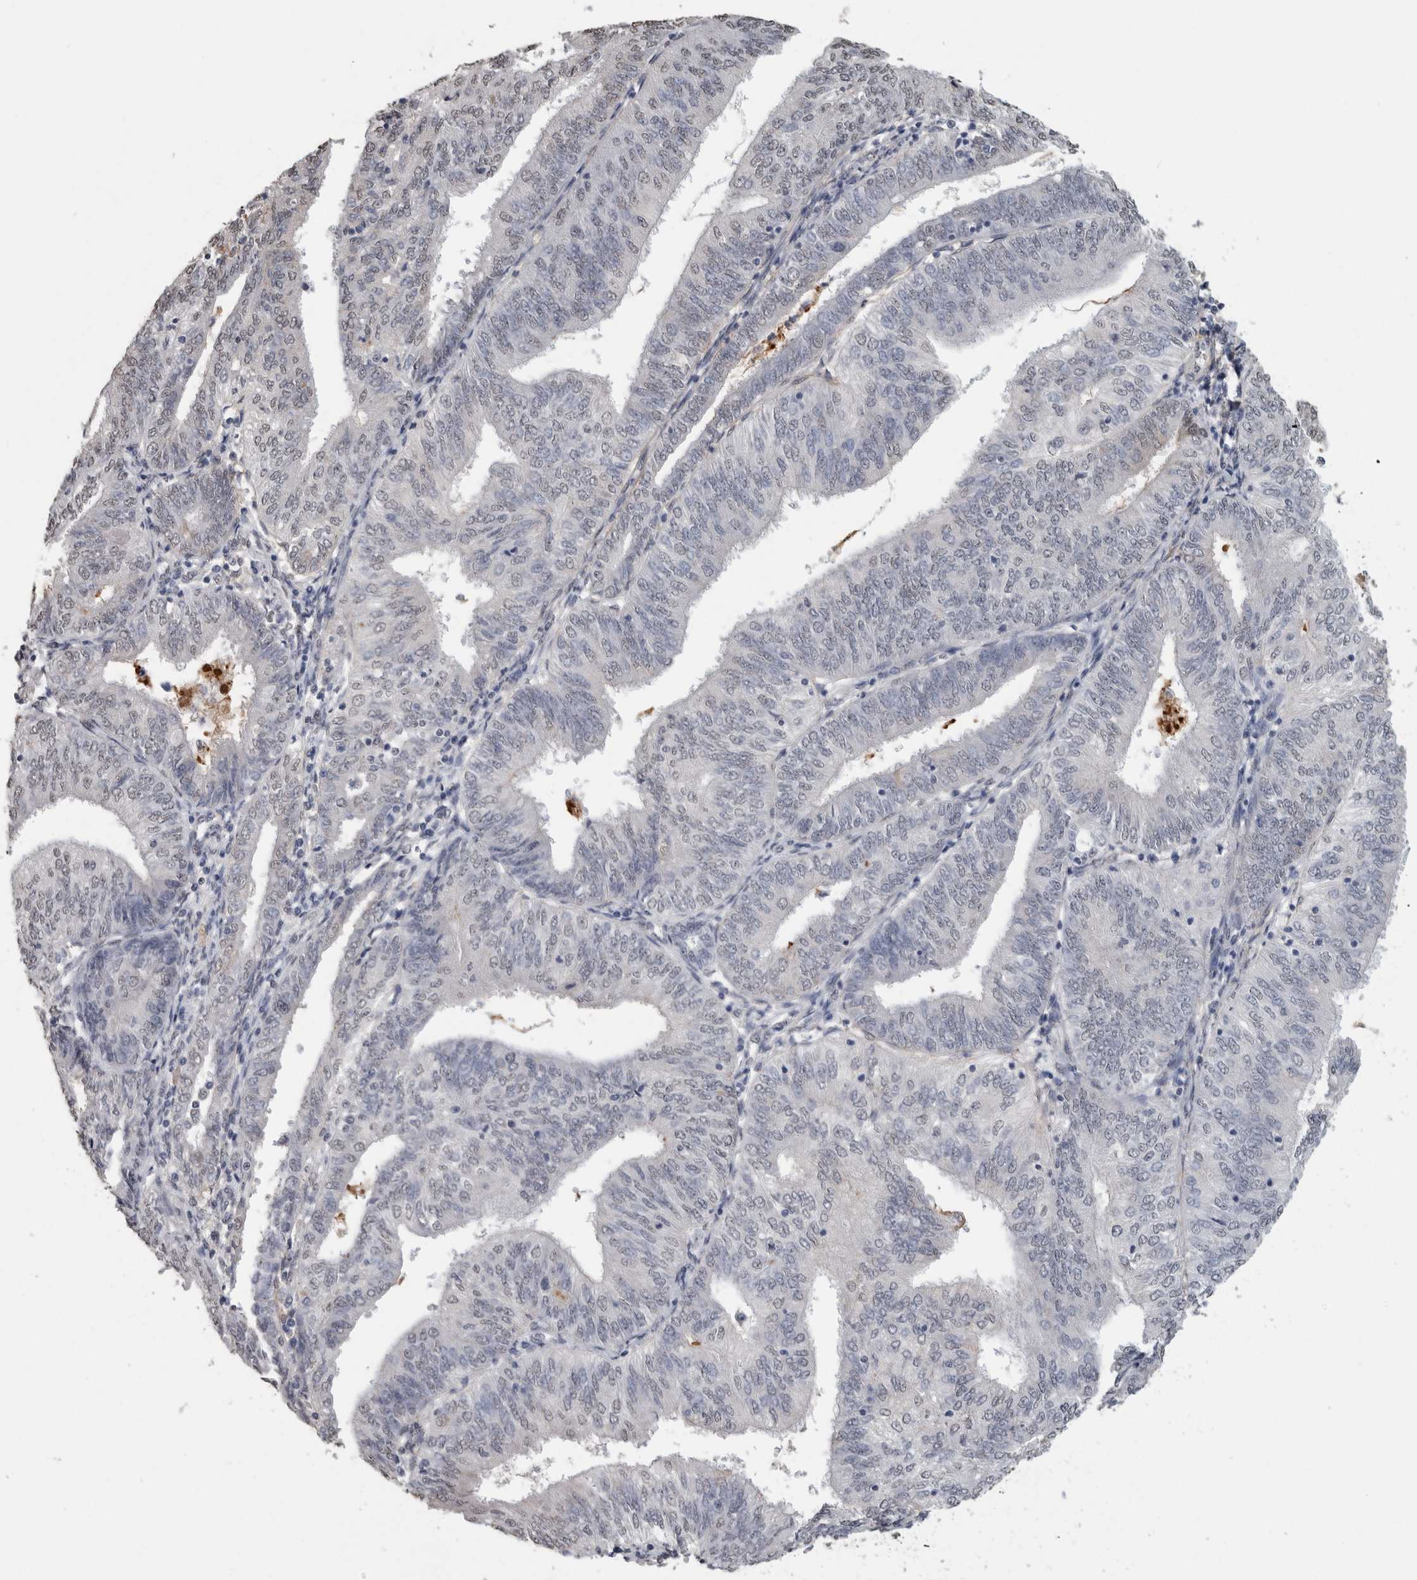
{"staining": {"intensity": "moderate", "quantity": "<25%", "location": "cytoplasmic/membranous"}, "tissue": "endometrial cancer", "cell_type": "Tumor cells", "image_type": "cancer", "snomed": [{"axis": "morphology", "description": "Adenocarcinoma, NOS"}, {"axis": "topography", "description": "Endometrium"}], "caption": "Moderate cytoplasmic/membranous positivity is identified in about <25% of tumor cells in endometrial cancer (adenocarcinoma).", "gene": "LTBP1", "patient": {"sex": "female", "age": 58}}